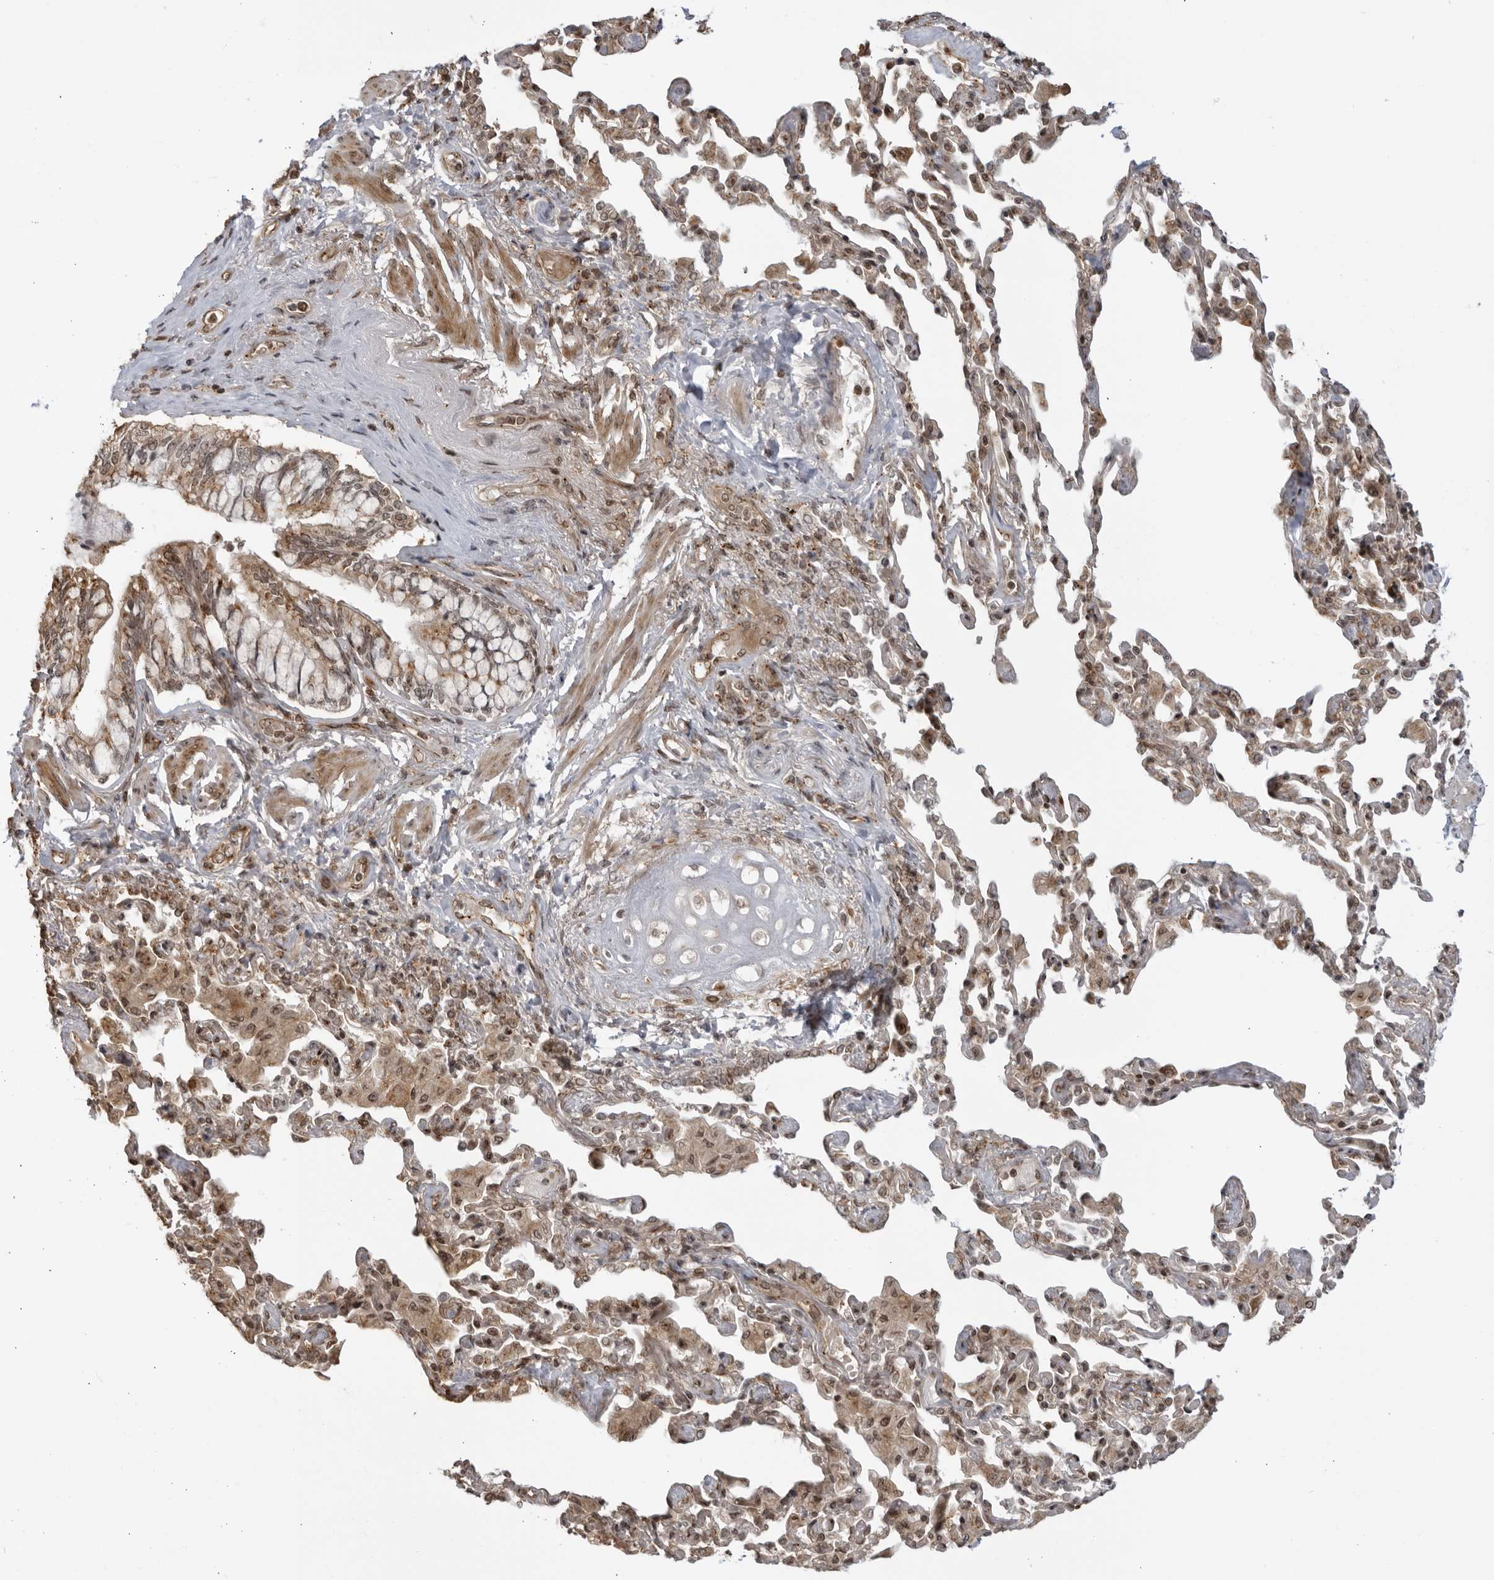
{"staining": {"intensity": "moderate", "quantity": ">75%", "location": "cytoplasmic/membranous,nuclear"}, "tissue": "bronchus", "cell_type": "Respiratory epithelial cells", "image_type": "normal", "snomed": [{"axis": "morphology", "description": "Normal tissue, NOS"}, {"axis": "morphology", "description": "Inflammation, NOS"}, {"axis": "topography", "description": "Bronchus"}, {"axis": "topography", "description": "Lung"}], "caption": "Unremarkable bronchus displays moderate cytoplasmic/membranous,nuclear positivity in approximately >75% of respiratory epithelial cells, visualized by immunohistochemistry.", "gene": "TCF21", "patient": {"sex": "female", "age": 46}}